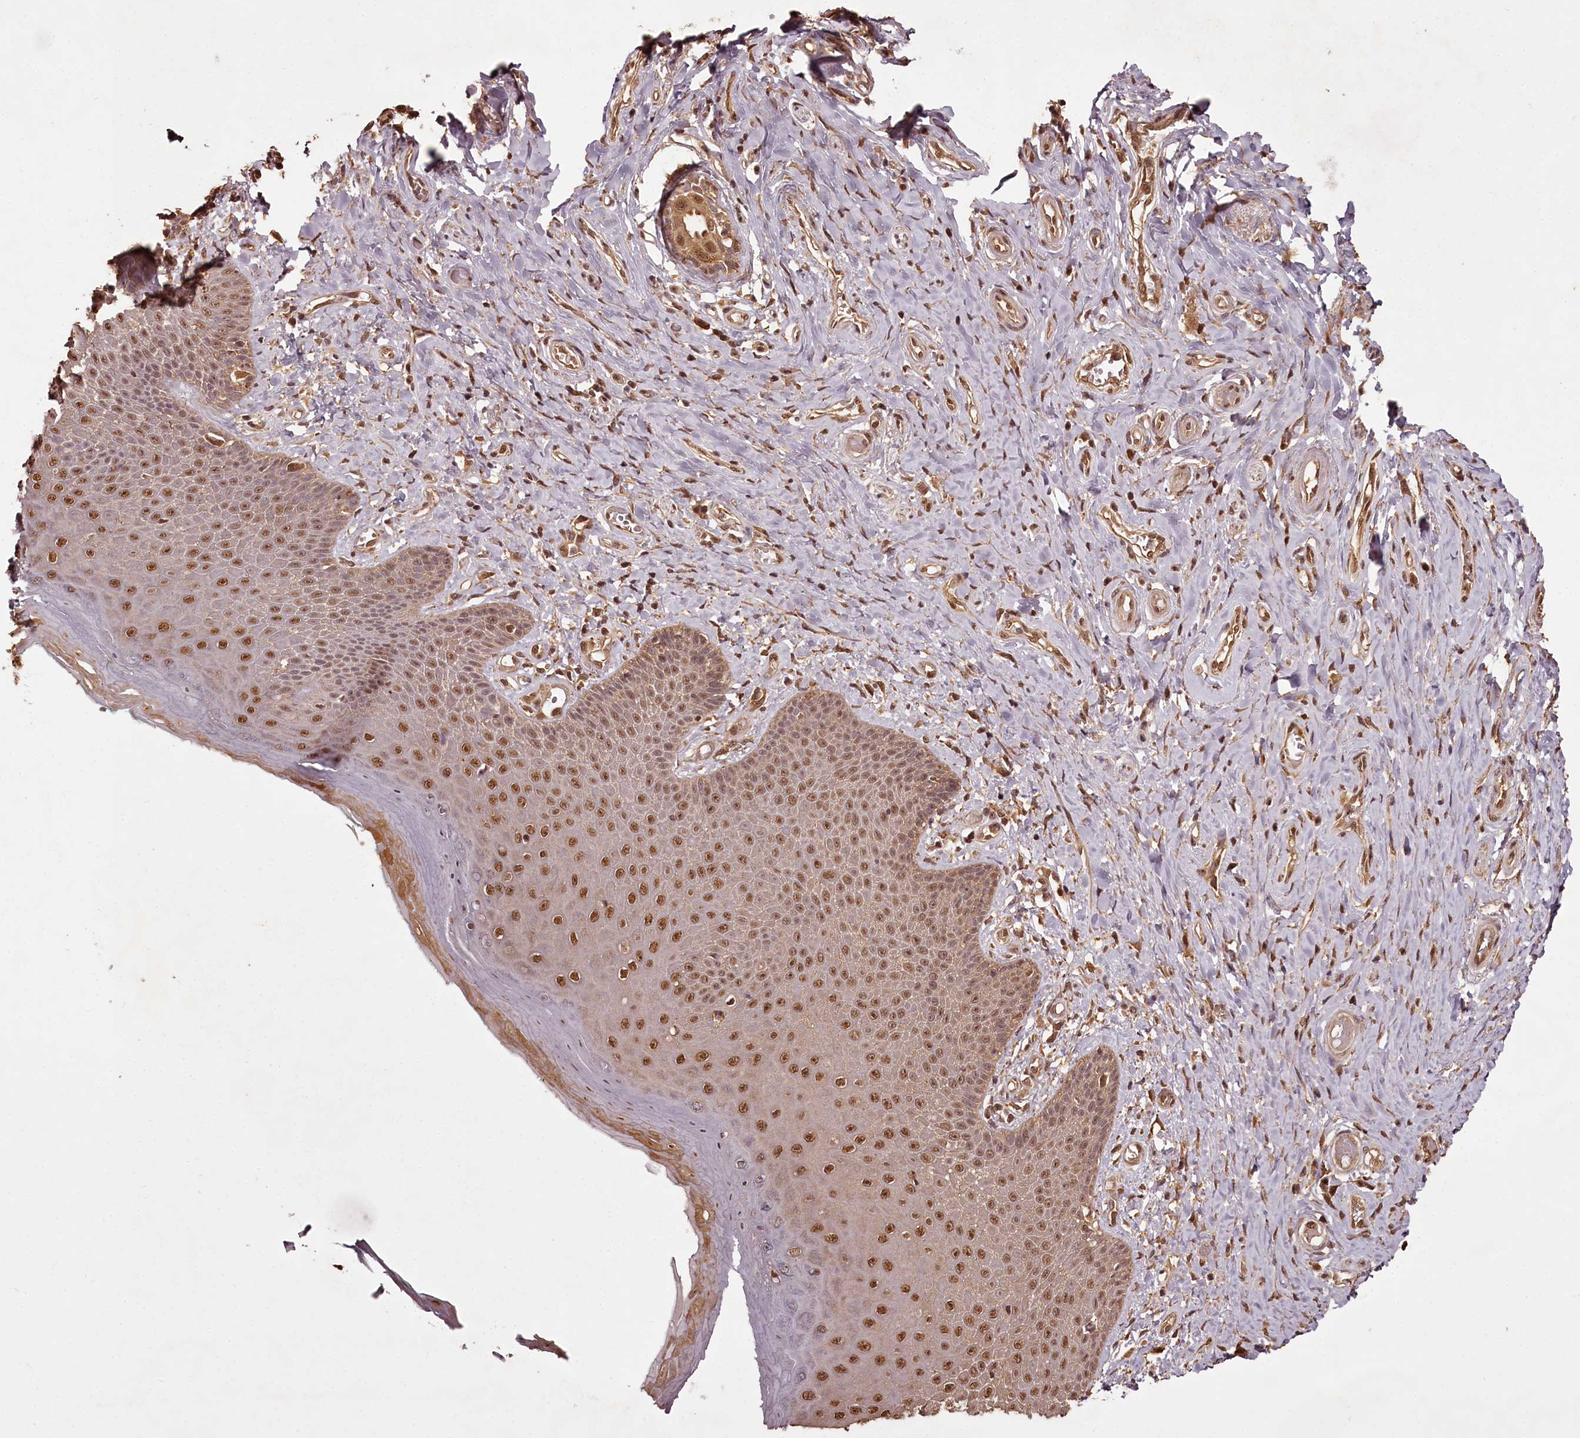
{"staining": {"intensity": "moderate", "quantity": ">75%", "location": "nuclear"}, "tissue": "skin", "cell_type": "Epidermal cells", "image_type": "normal", "snomed": [{"axis": "morphology", "description": "Normal tissue, NOS"}, {"axis": "topography", "description": "Anal"}], "caption": "Immunohistochemical staining of unremarkable human skin exhibits medium levels of moderate nuclear staining in approximately >75% of epidermal cells.", "gene": "NPRL2", "patient": {"sex": "male", "age": 78}}